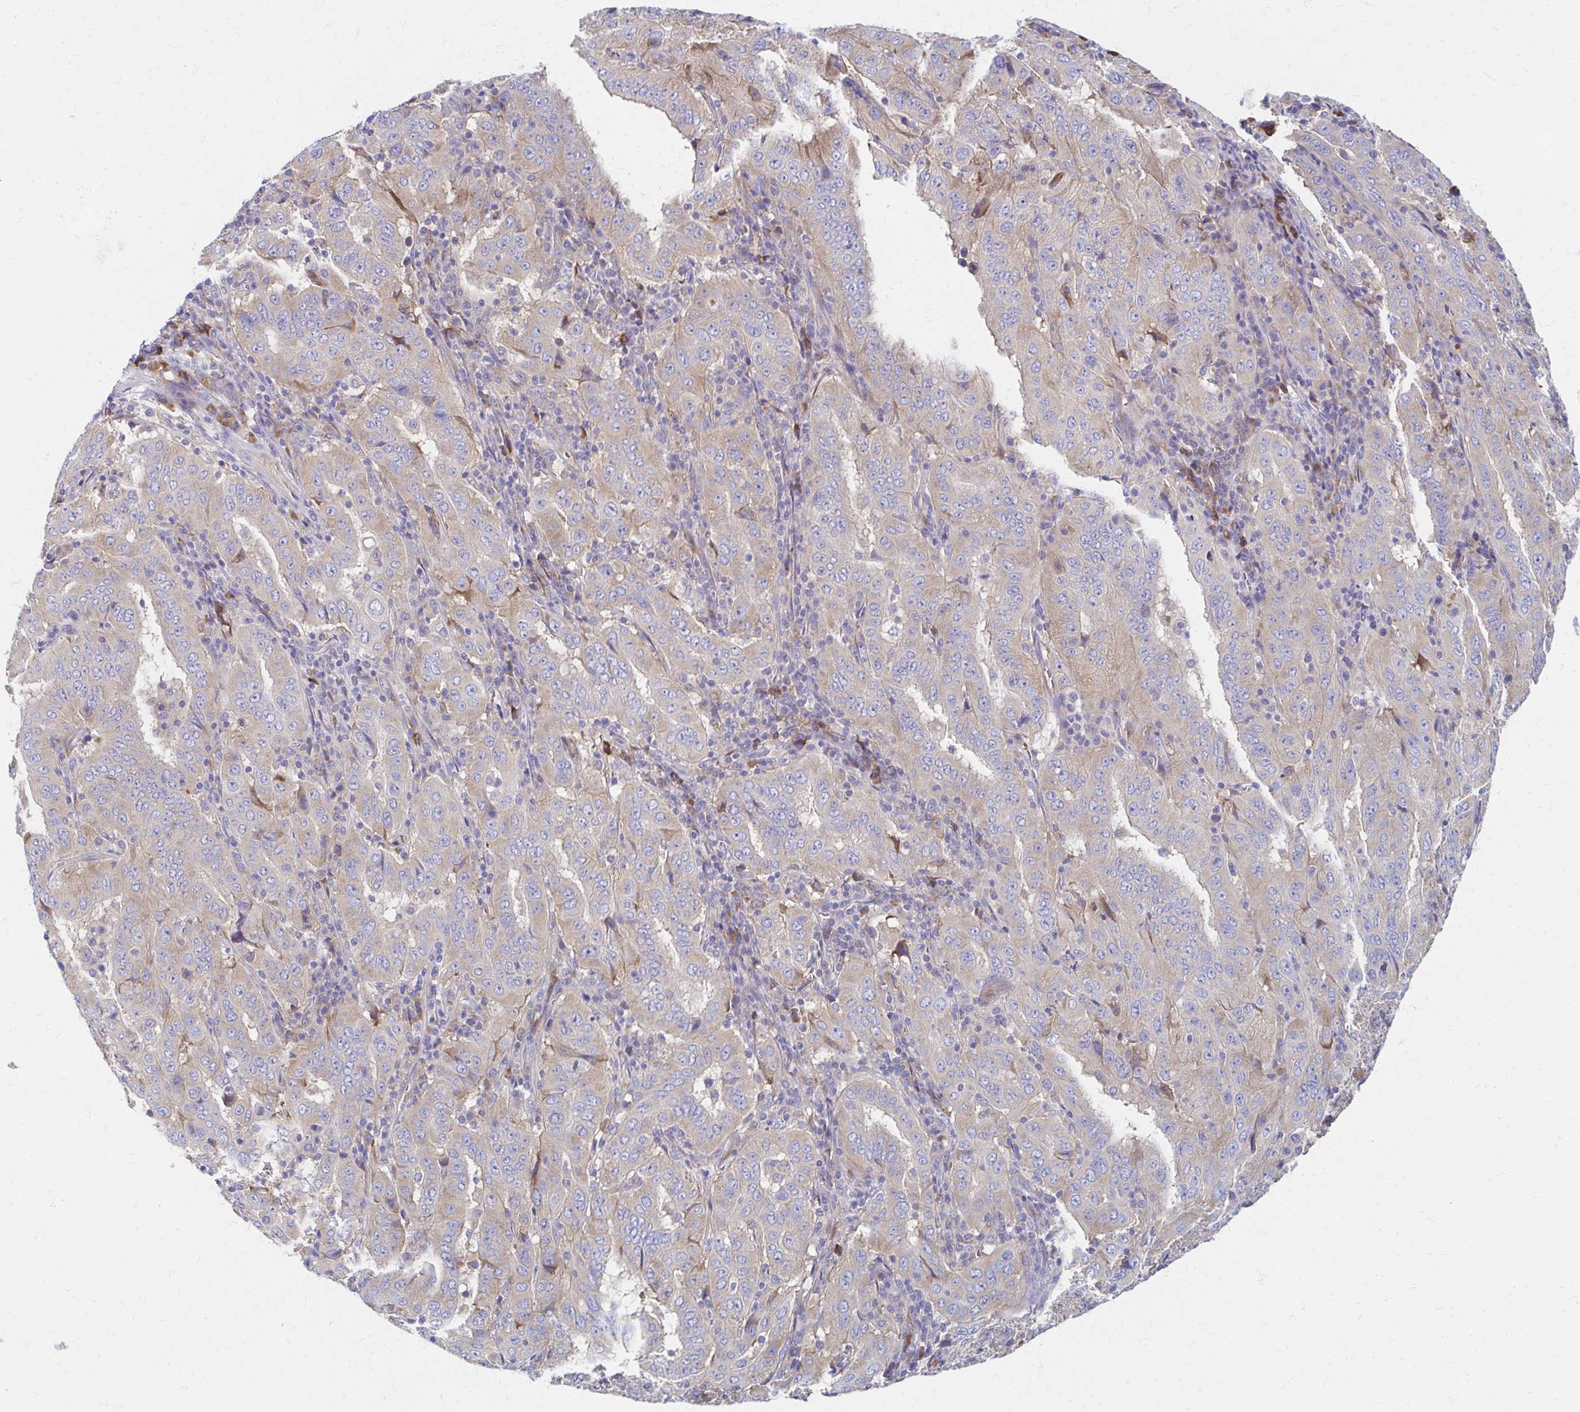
{"staining": {"intensity": "weak", "quantity": "25%-75%", "location": "cytoplasmic/membranous"}, "tissue": "pancreatic cancer", "cell_type": "Tumor cells", "image_type": "cancer", "snomed": [{"axis": "morphology", "description": "Adenocarcinoma, NOS"}, {"axis": "topography", "description": "Pancreas"}], "caption": "Protein analysis of adenocarcinoma (pancreatic) tissue exhibits weak cytoplasmic/membranous staining in approximately 25%-75% of tumor cells.", "gene": "RPL27A", "patient": {"sex": "male", "age": 63}}